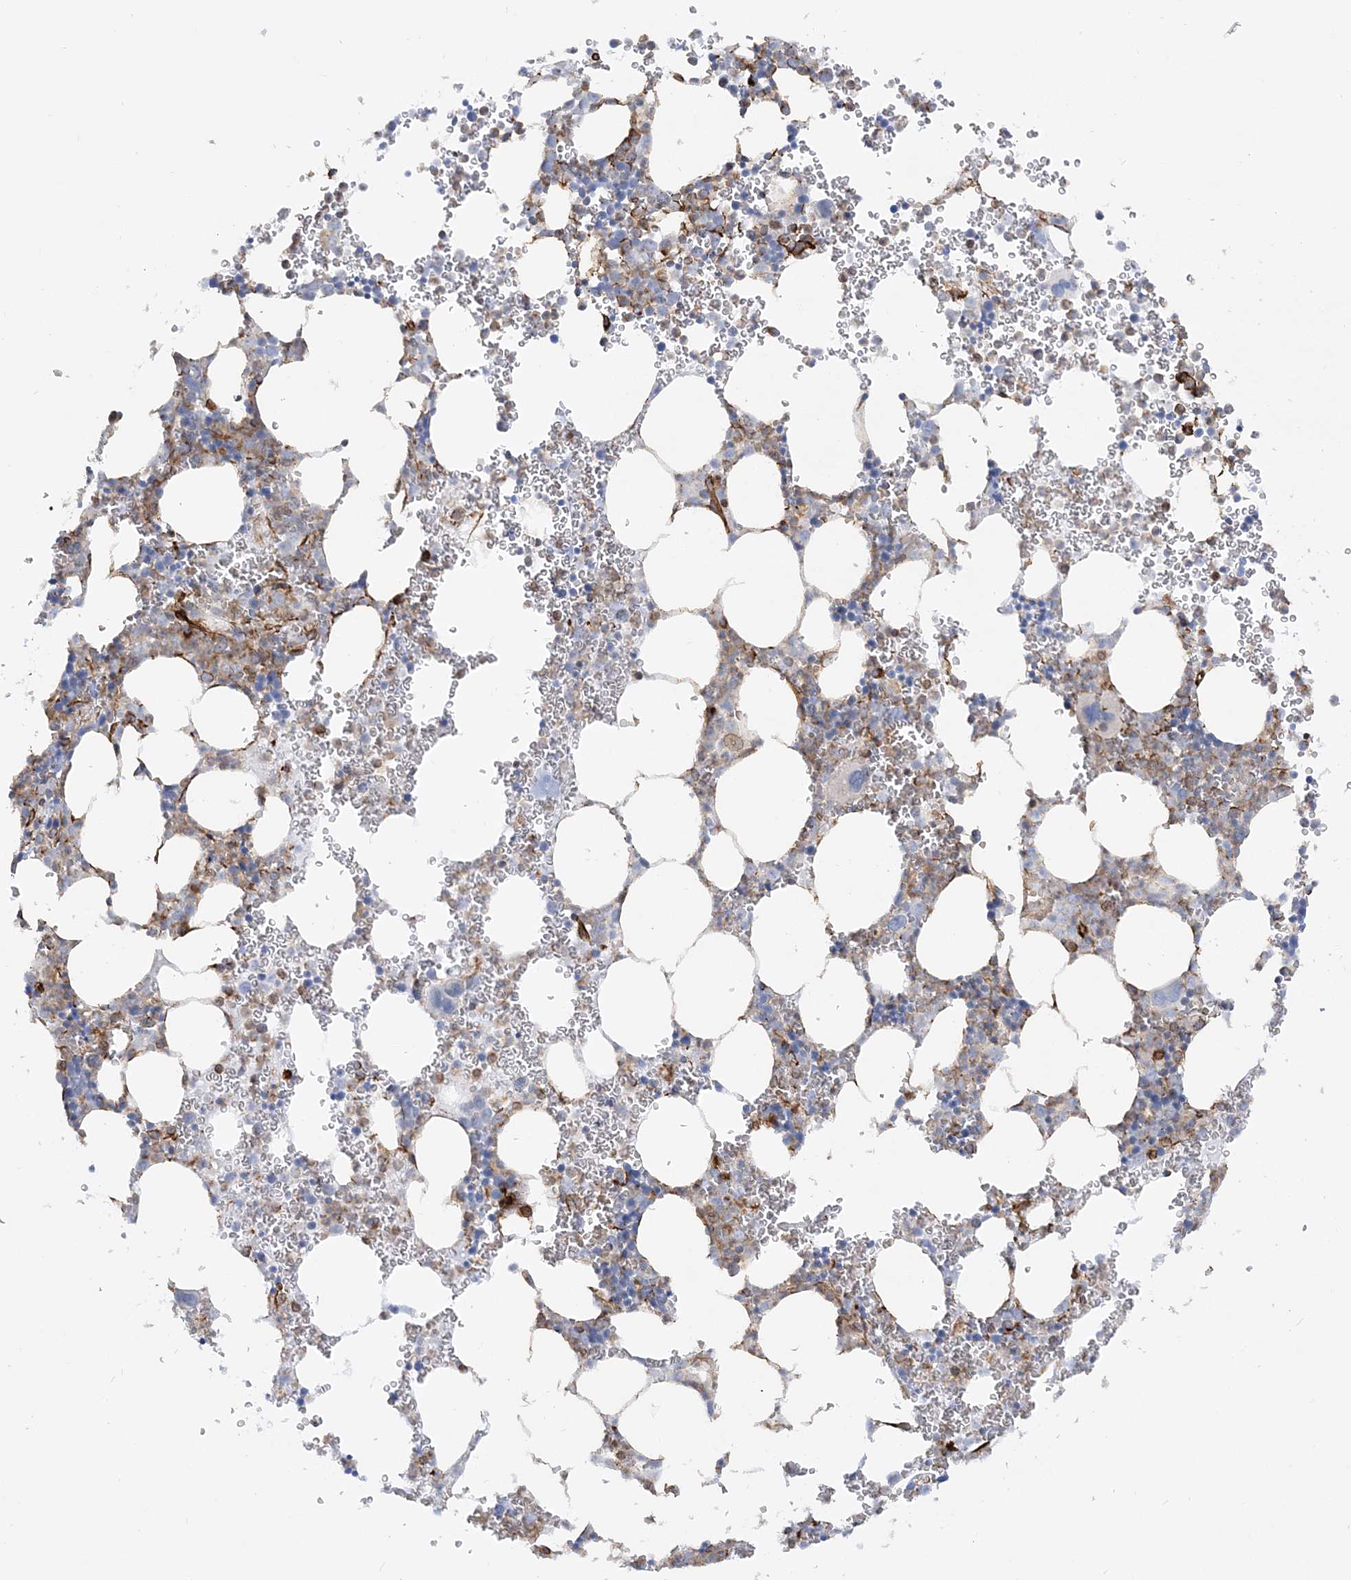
{"staining": {"intensity": "negative", "quantity": "none", "location": "none"}, "tissue": "bone marrow", "cell_type": "Hematopoietic cells", "image_type": "normal", "snomed": [{"axis": "morphology", "description": "Normal tissue, NOS"}, {"axis": "topography", "description": "Bone marrow"}], "caption": "Immunohistochemistry of benign bone marrow reveals no expression in hematopoietic cells.", "gene": "SCLT1", "patient": {"sex": "female", "age": 78}}